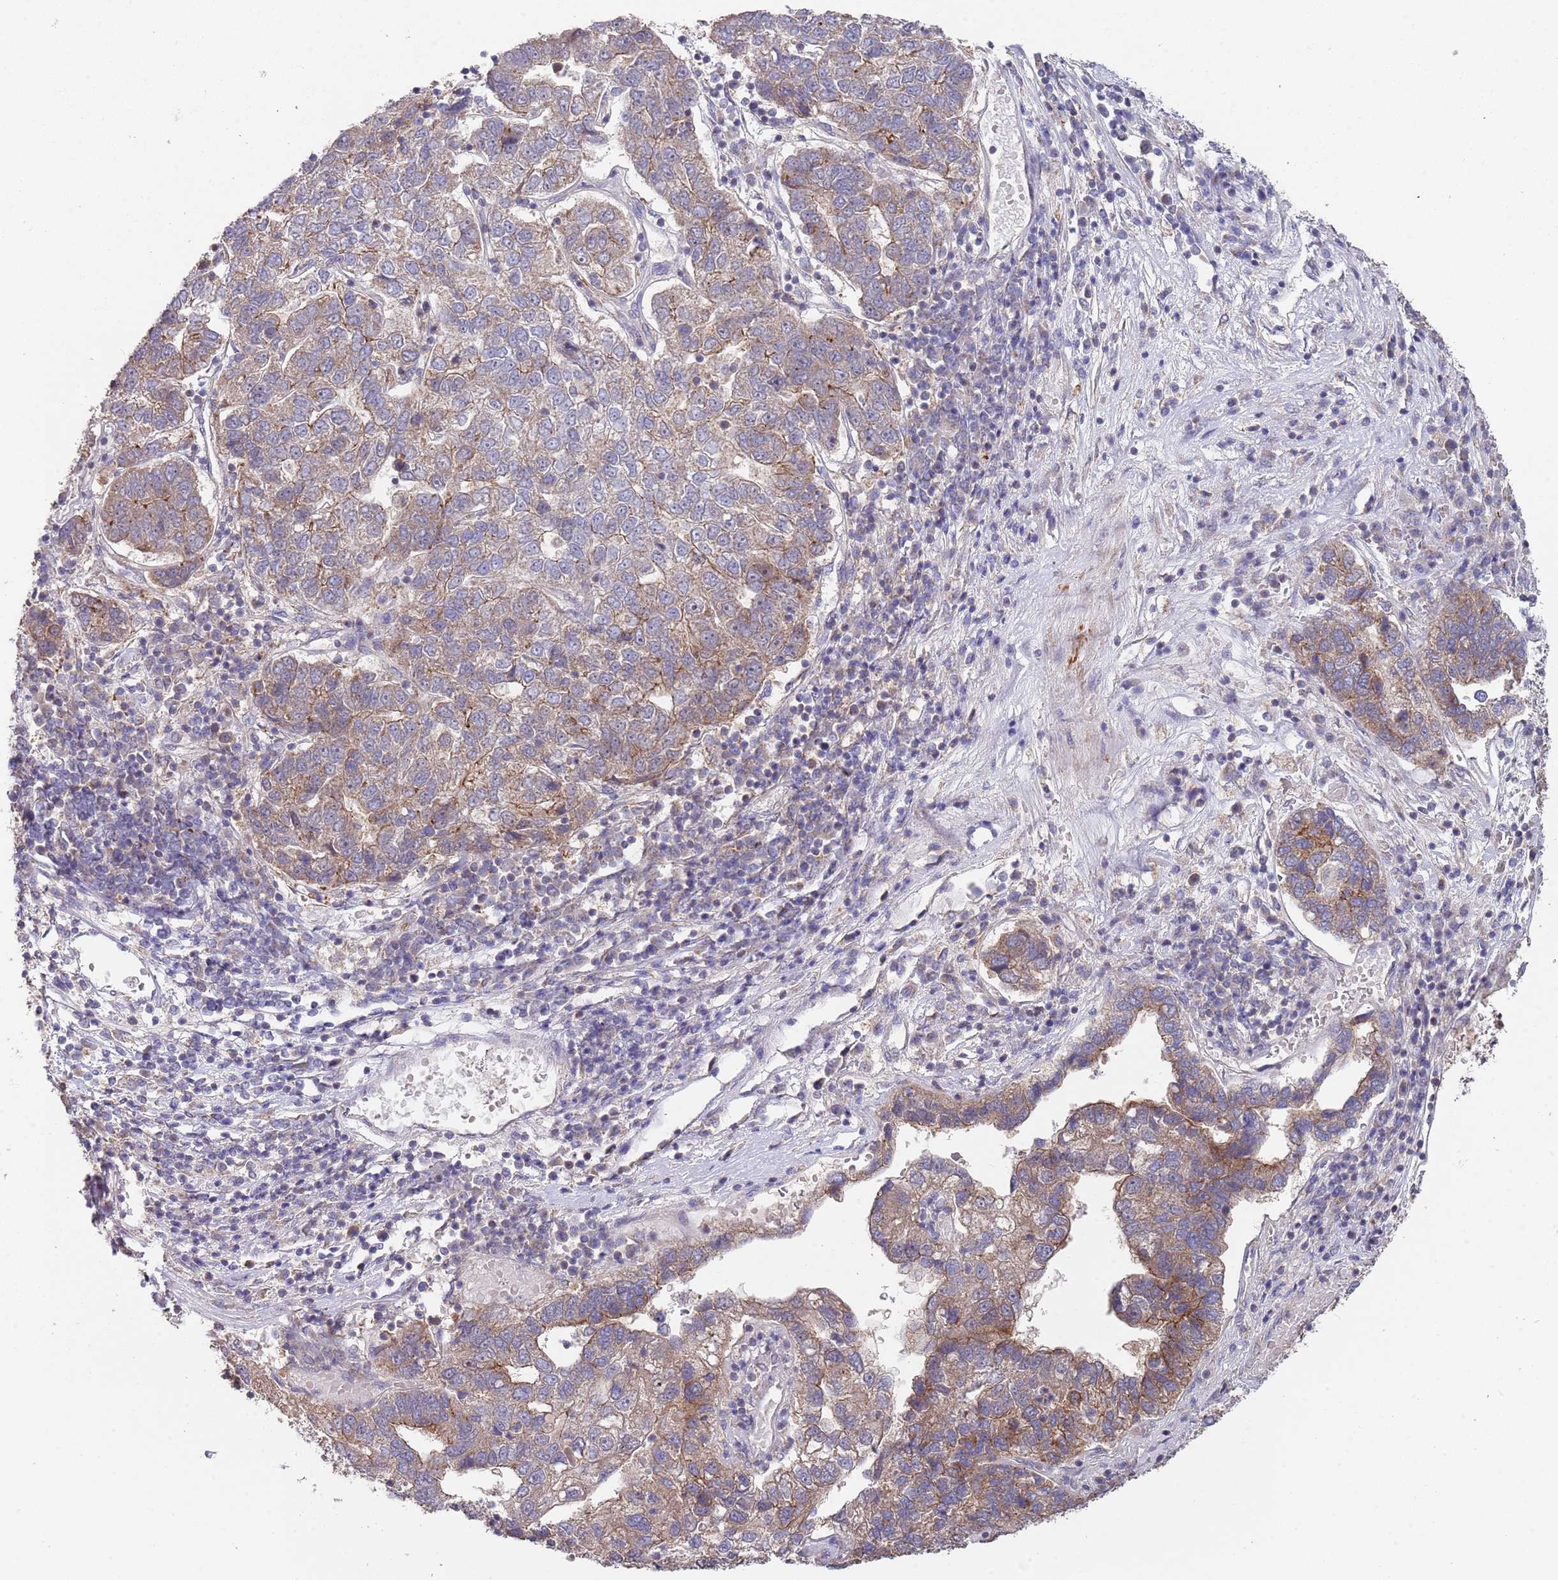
{"staining": {"intensity": "weak", "quantity": "25%-75%", "location": "cytoplasmic/membranous"}, "tissue": "pancreatic cancer", "cell_type": "Tumor cells", "image_type": "cancer", "snomed": [{"axis": "morphology", "description": "Adenocarcinoma, NOS"}, {"axis": "topography", "description": "Pancreas"}], "caption": "Immunohistochemical staining of human pancreatic cancer (adenocarcinoma) demonstrates weak cytoplasmic/membranous protein positivity in approximately 25%-75% of tumor cells.", "gene": "ABCC10", "patient": {"sex": "female", "age": 61}}